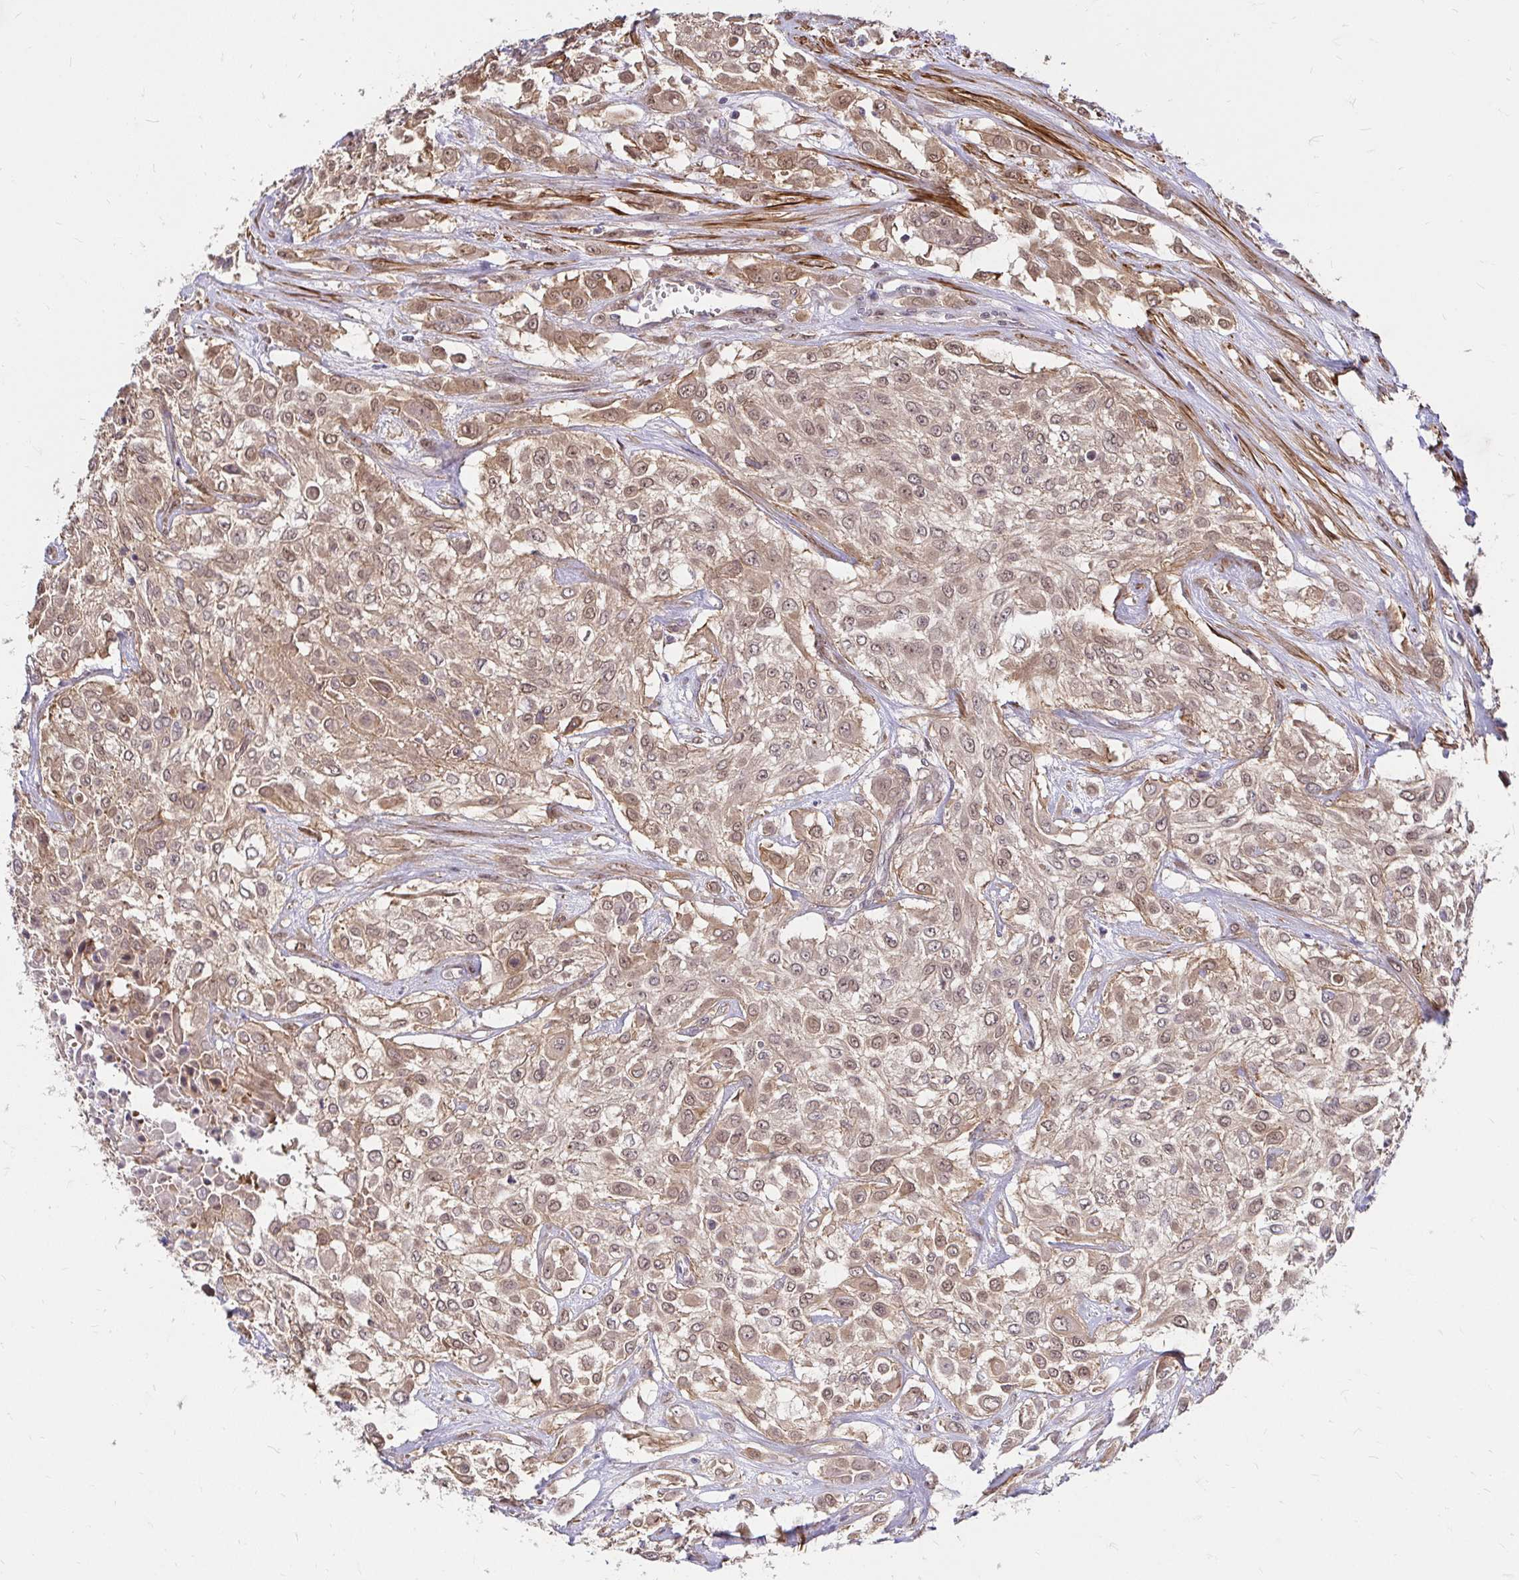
{"staining": {"intensity": "moderate", "quantity": ">75%", "location": "cytoplasmic/membranous,nuclear"}, "tissue": "urothelial cancer", "cell_type": "Tumor cells", "image_type": "cancer", "snomed": [{"axis": "morphology", "description": "Urothelial carcinoma, High grade"}, {"axis": "topography", "description": "Urinary bladder"}], "caption": "Immunohistochemical staining of human urothelial cancer displays medium levels of moderate cytoplasmic/membranous and nuclear positivity in approximately >75% of tumor cells.", "gene": "YAP1", "patient": {"sex": "male", "age": 57}}